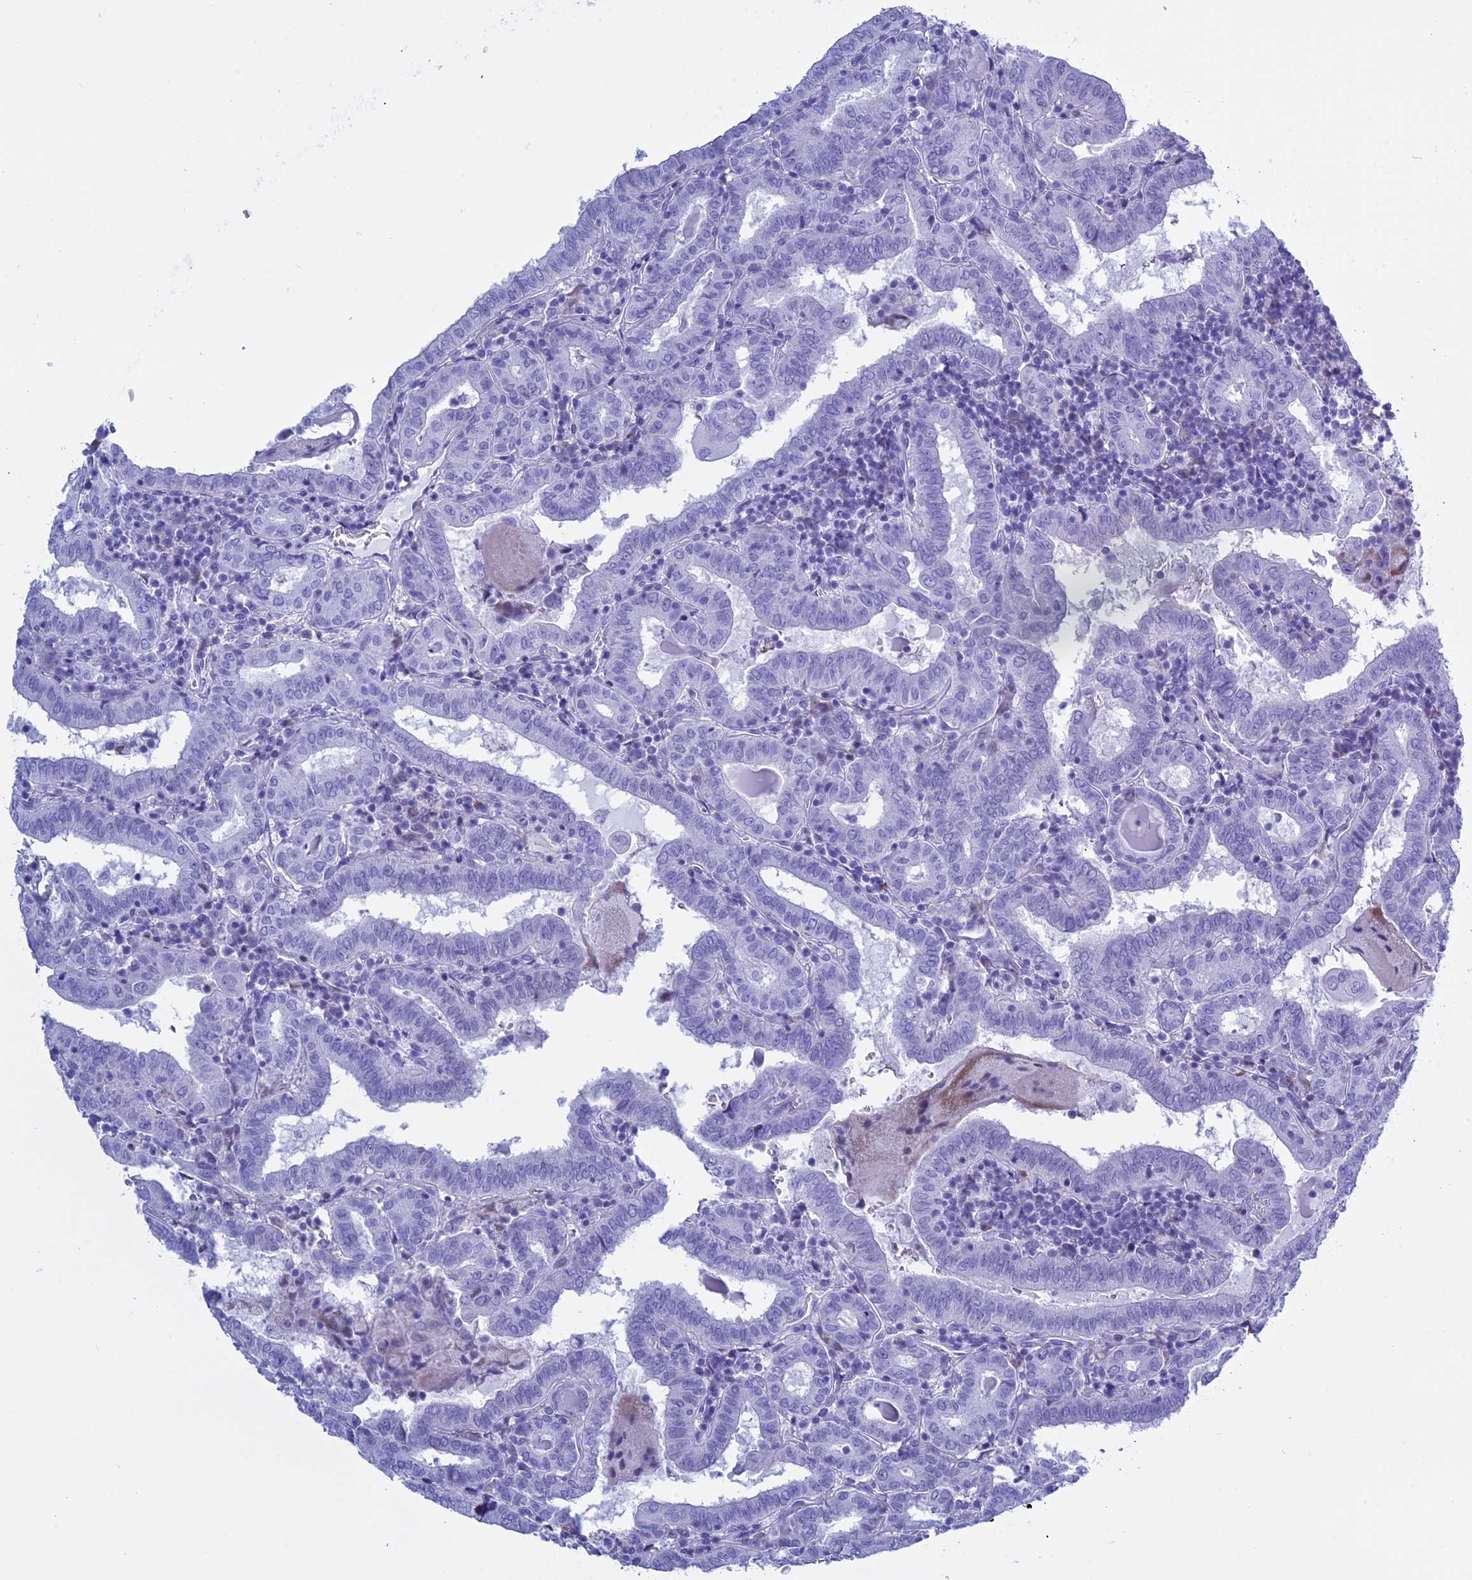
{"staining": {"intensity": "negative", "quantity": "none", "location": "none"}, "tissue": "thyroid cancer", "cell_type": "Tumor cells", "image_type": "cancer", "snomed": [{"axis": "morphology", "description": "Papillary adenocarcinoma, NOS"}, {"axis": "topography", "description": "Thyroid gland"}], "caption": "This is an immunohistochemistry (IHC) histopathology image of human thyroid cancer (papillary adenocarcinoma). There is no staining in tumor cells.", "gene": "KCTD21", "patient": {"sex": "female", "age": 72}}